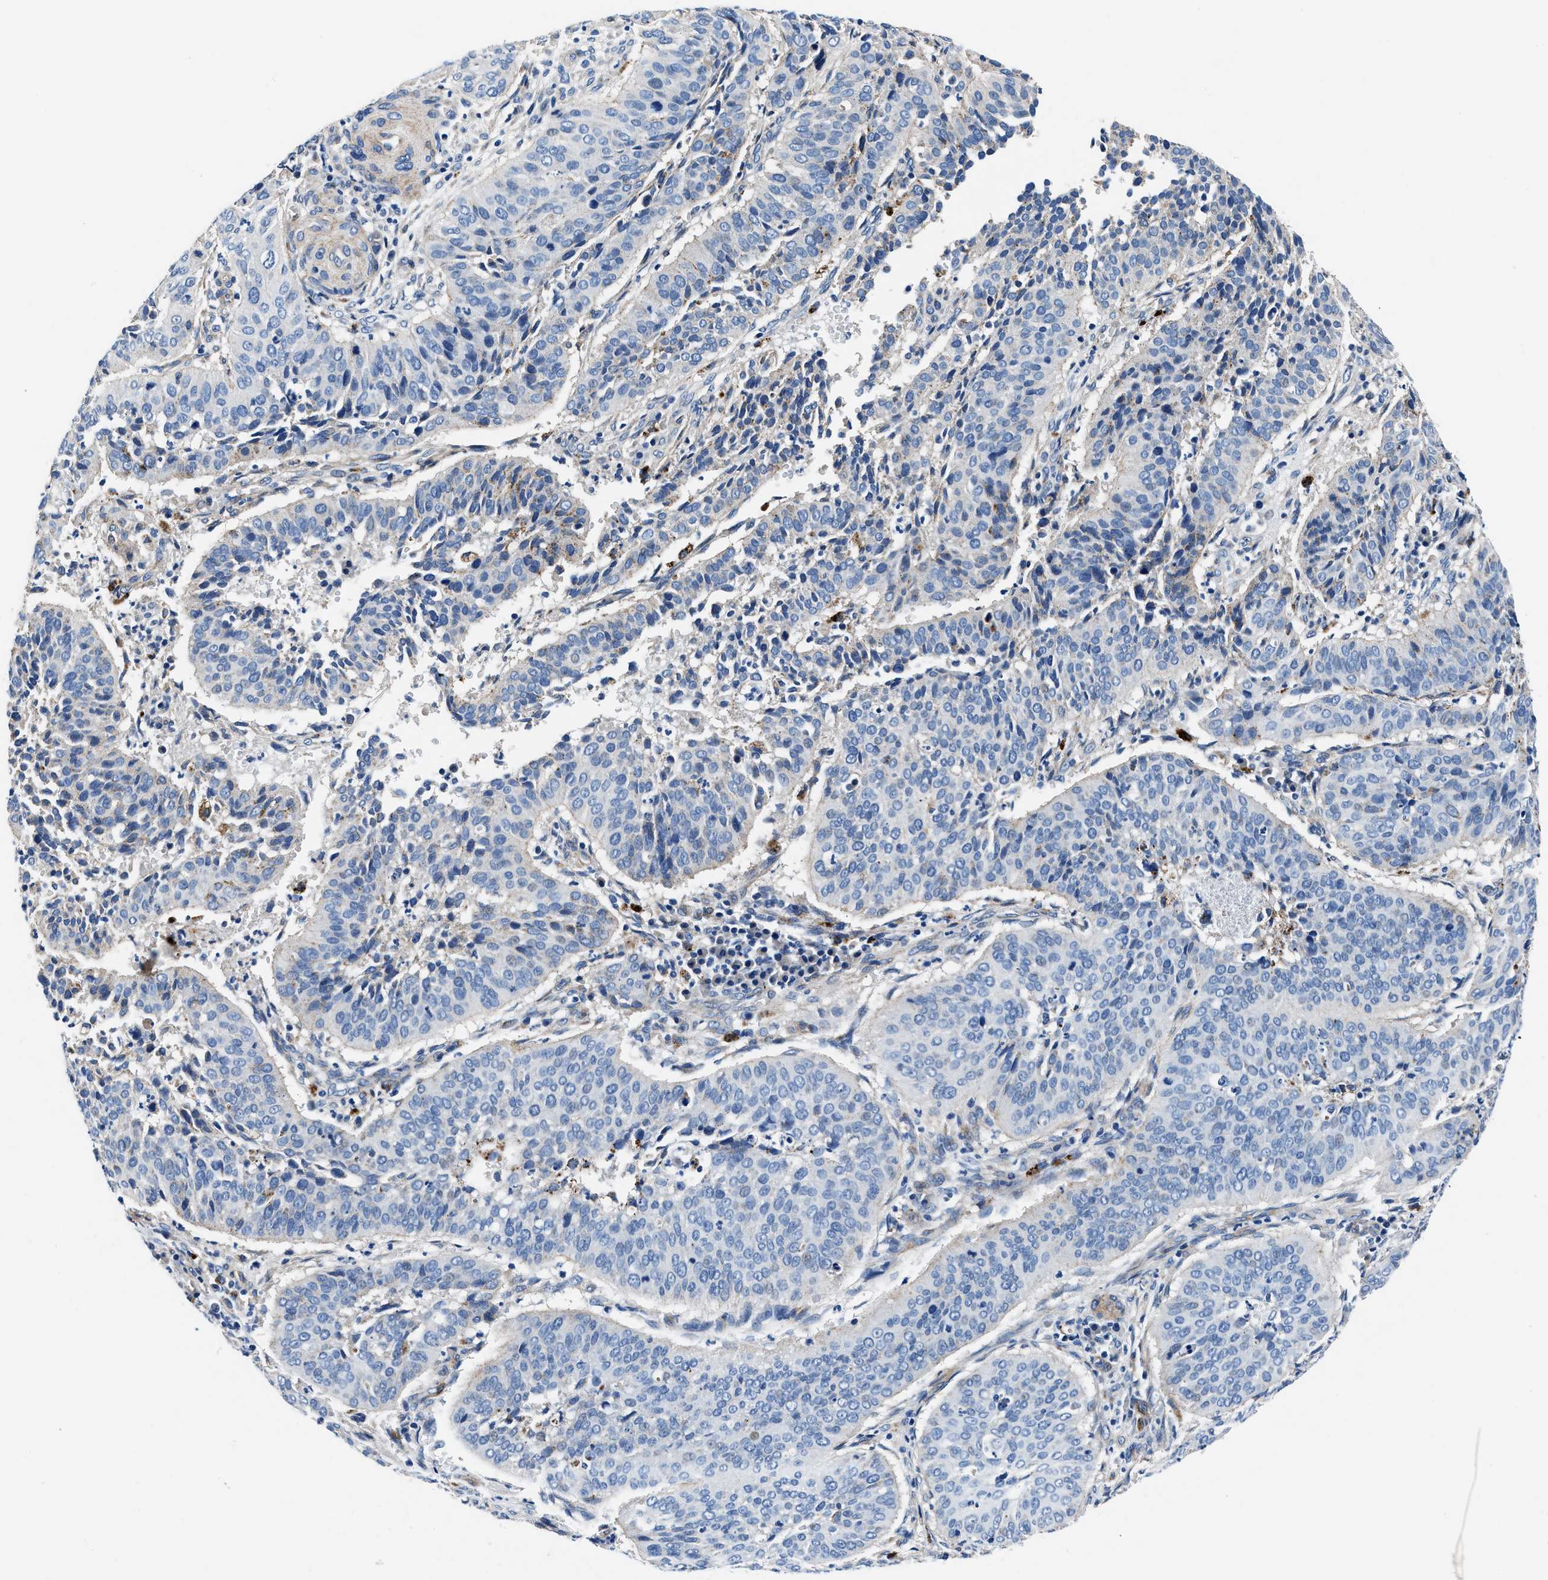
{"staining": {"intensity": "negative", "quantity": "none", "location": "none"}, "tissue": "cervical cancer", "cell_type": "Tumor cells", "image_type": "cancer", "snomed": [{"axis": "morphology", "description": "Normal tissue, NOS"}, {"axis": "morphology", "description": "Squamous cell carcinoma, NOS"}, {"axis": "topography", "description": "Cervix"}], "caption": "An IHC histopathology image of cervical cancer is shown. There is no staining in tumor cells of cervical cancer.", "gene": "DAG1", "patient": {"sex": "female", "age": 39}}